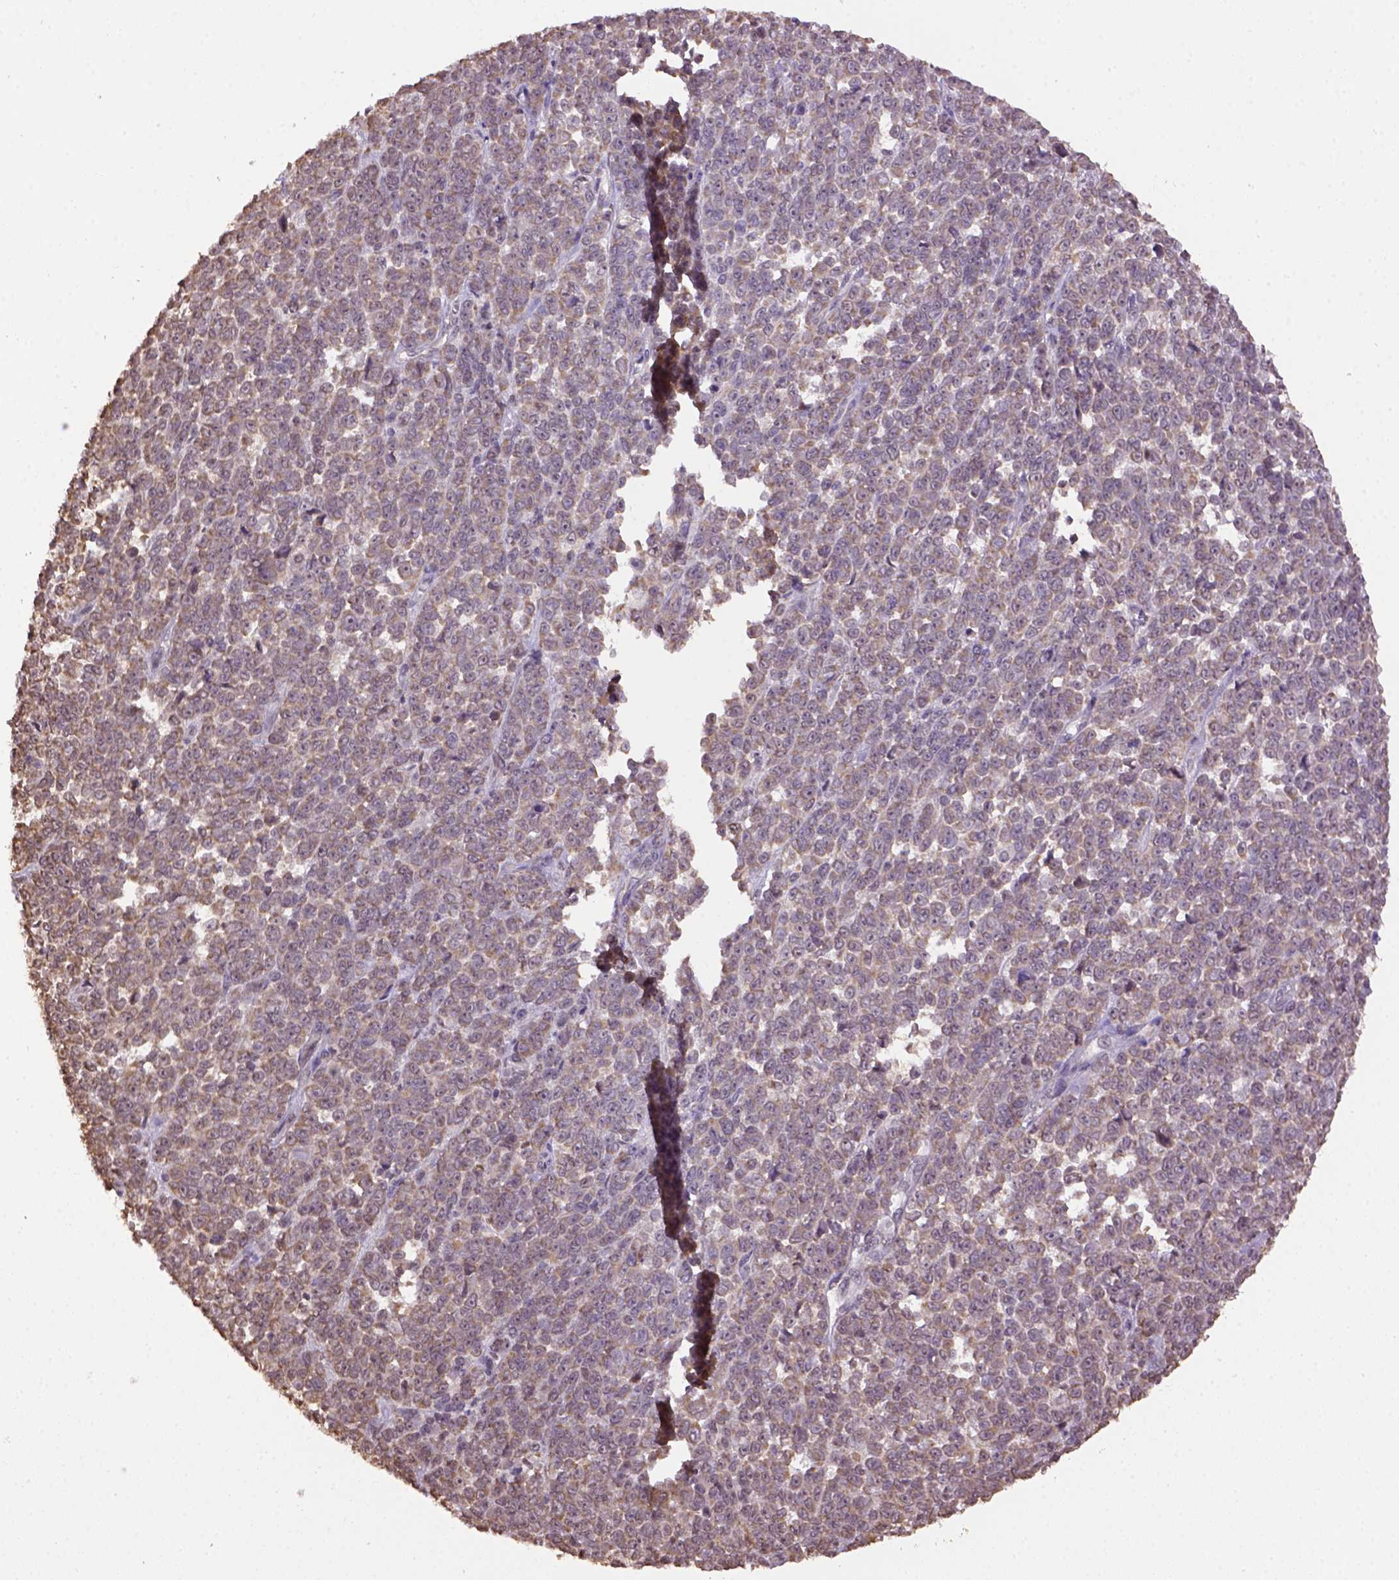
{"staining": {"intensity": "weak", "quantity": "25%-75%", "location": "cytoplasmic/membranous"}, "tissue": "melanoma", "cell_type": "Tumor cells", "image_type": "cancer", "snomed": [{"axis": "morphology", "description": "Malignant melanoma, NOS"}, {"axis": "topography", "description": "Skin"}], "caption": "Immunohistochemistry (IHC) of melanoma demonstrates low levels of weak cytoplasmic/membranous staining in approximately 25%-75% of tumor cells.", "gene": "WDR17", "patient": {"sex": "female", "age": 95}}